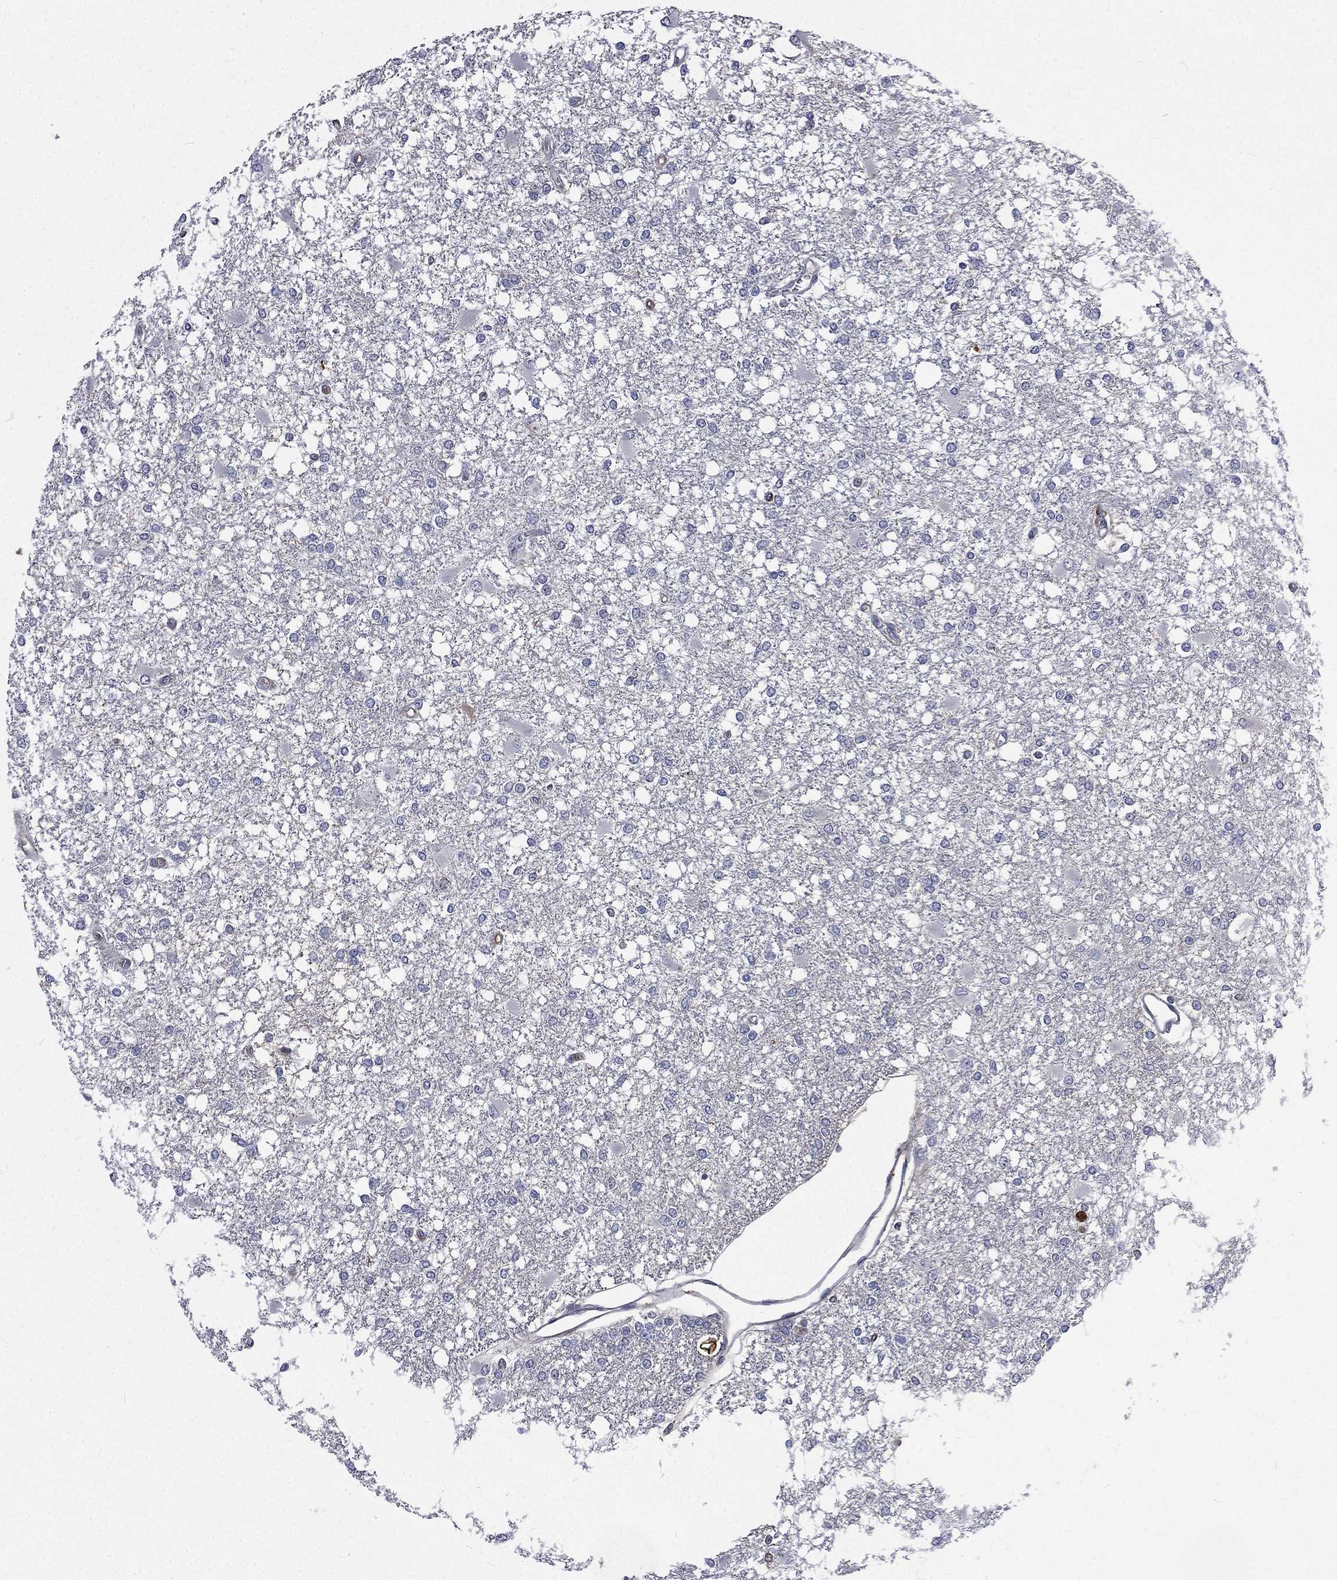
{"staining": {"intensity": "negative", "quantity": "none", "location": "none"}, "tissue": "glioma", "cell_type": "Tumor cells", "image_type": "cancer", "snomed": [{"axis": "morphology", "description": "Glioma, malignant, High grade"}, {"axis": "topography", "description": "Cerebral cortex"}], "caption": "DAB immunohistochemical staining of human malignant high-grade glioma exhibits no significant expression in tumor cells.", "gene": "FGG", "patient": {"sex": "male", "age": 79}}